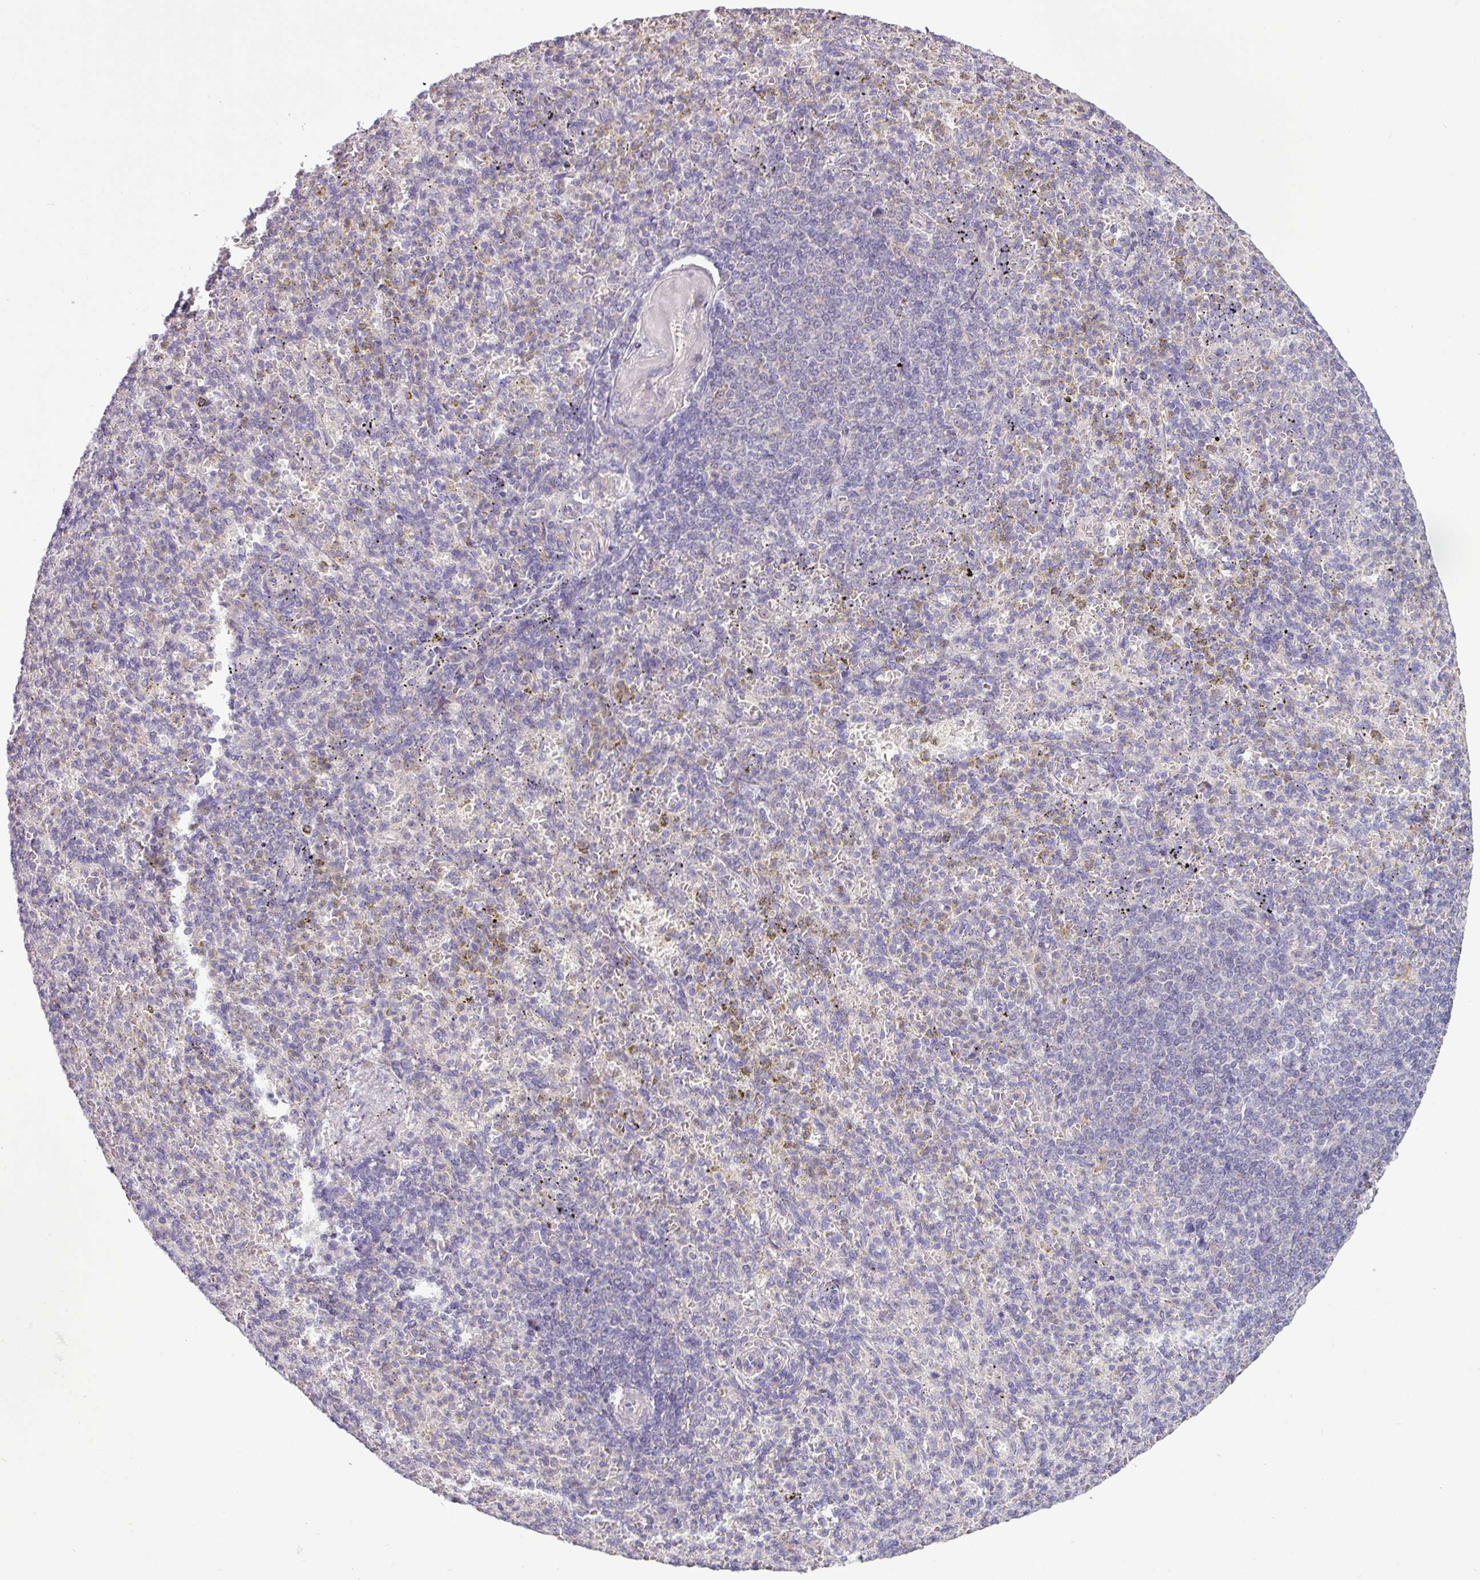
{"staining": {"intensity": "negative", "quantity": "none", "location": "none"}, "tissue": "spleen", "cell_type": "Cells in red pulp", "image_type": "normal", "snomed": [{"axis": "morphology", "description": "Normal tissue, NOS"}, {"axis": "topography", "description": "Spleen"}], "caption": "A high-resolution histopathology image shows IHC staining of benign spleen, which exhibits no significant staining in cells in red pulp.", "gene": "AGAP4", "patient": {"sex": "female", "age": 74}}